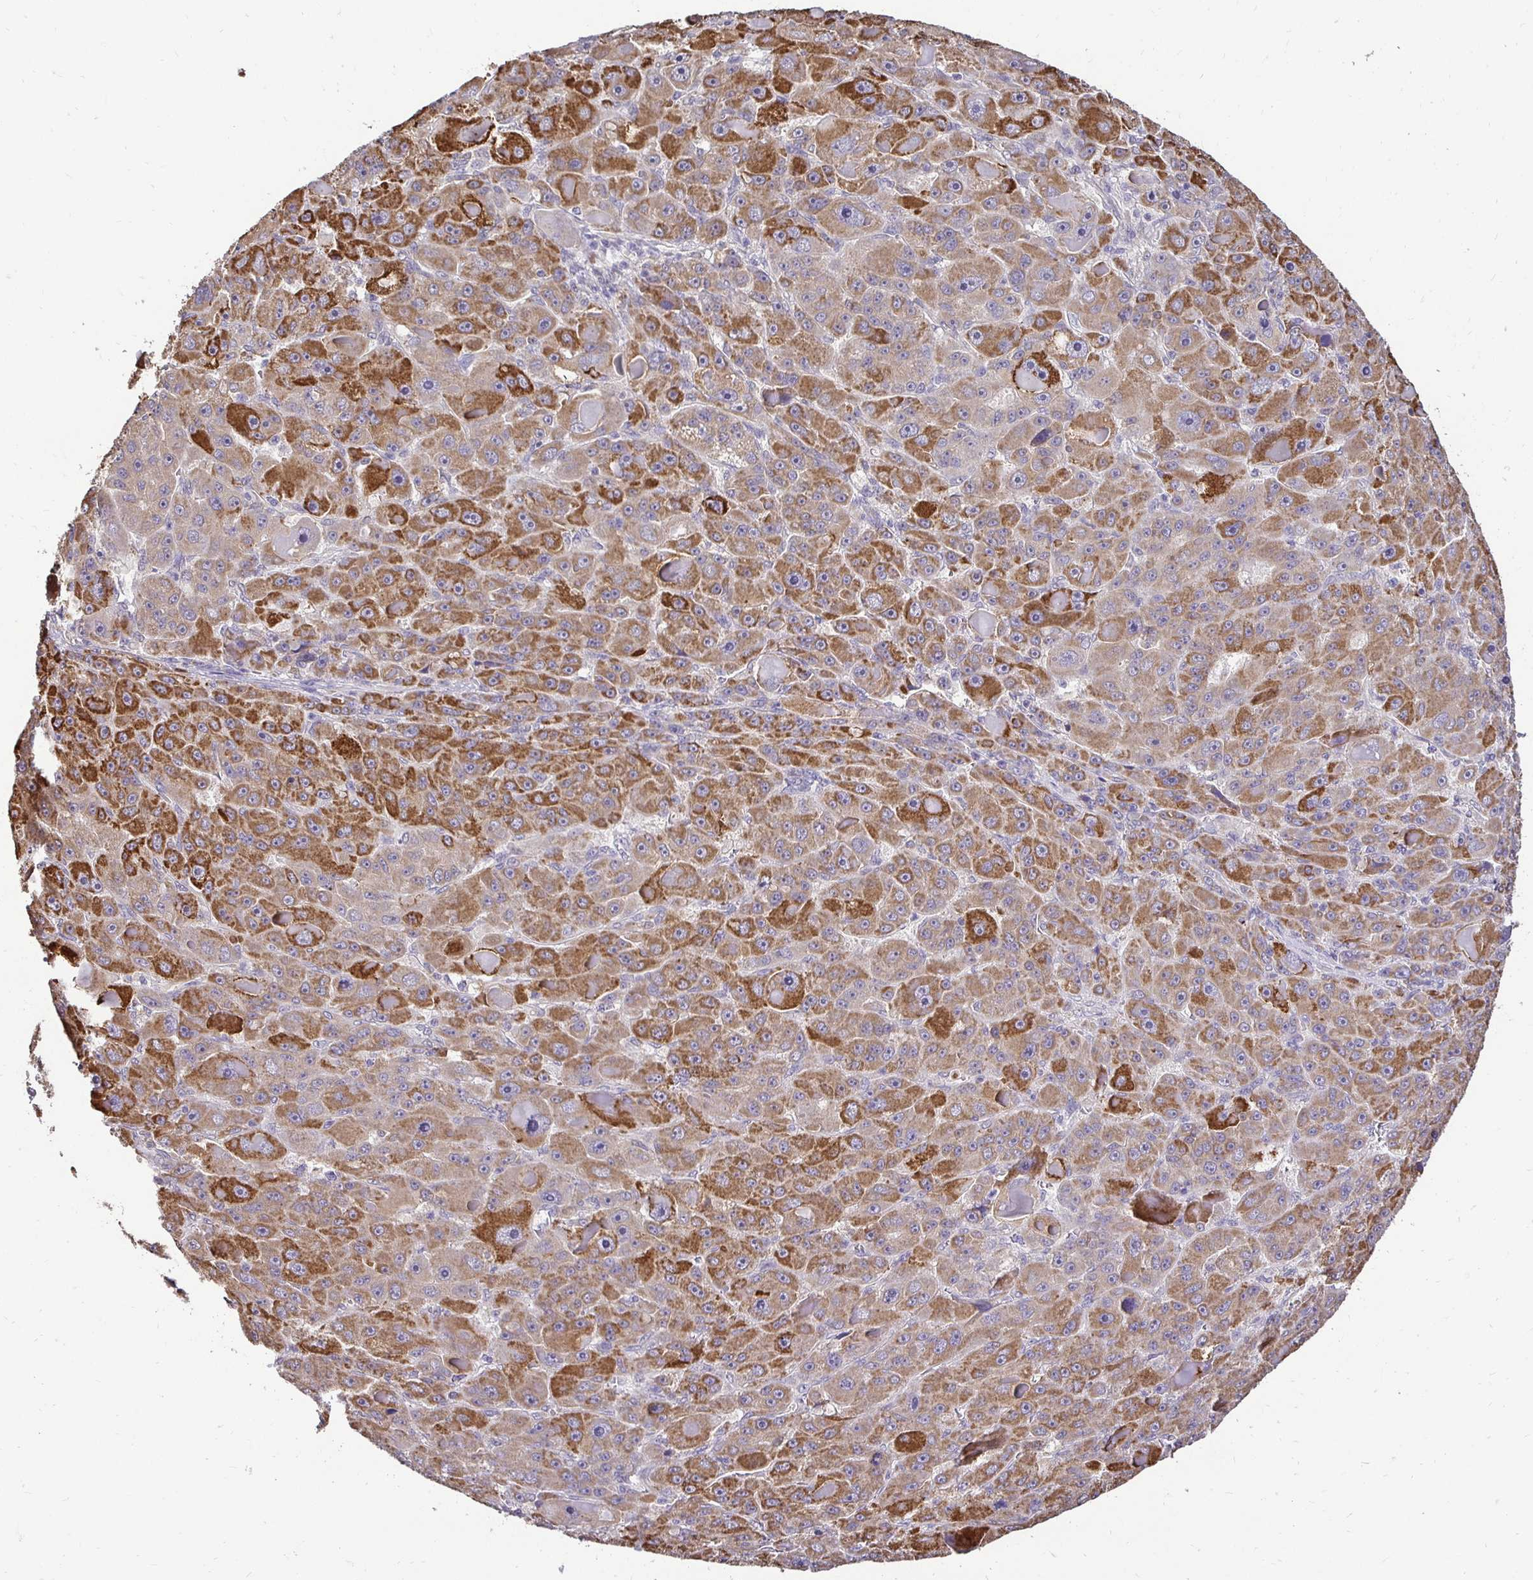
{"staining": {"intensity": "moderate", "quantity": ">75%", "location": "cytoplasmic/membranous"}, "tissue": "liver cancer", "cell_type": "Tumor cells", "image_type": "cancer", "snomed": [{"axis": "morphology", "description": "Carcinoma, Hepatocellular, NOS"}, {"axis": "topography", "description": "Liver"}], "caption": "An IHC histopathology image of tumor tissue is shown. Protein staining in brown shows moderate cytoplasmic/membranous positivity in liver cancer within tumor cells.", "gene": "RHEBL1", "patient": {"sex": "male", "age": 76}}